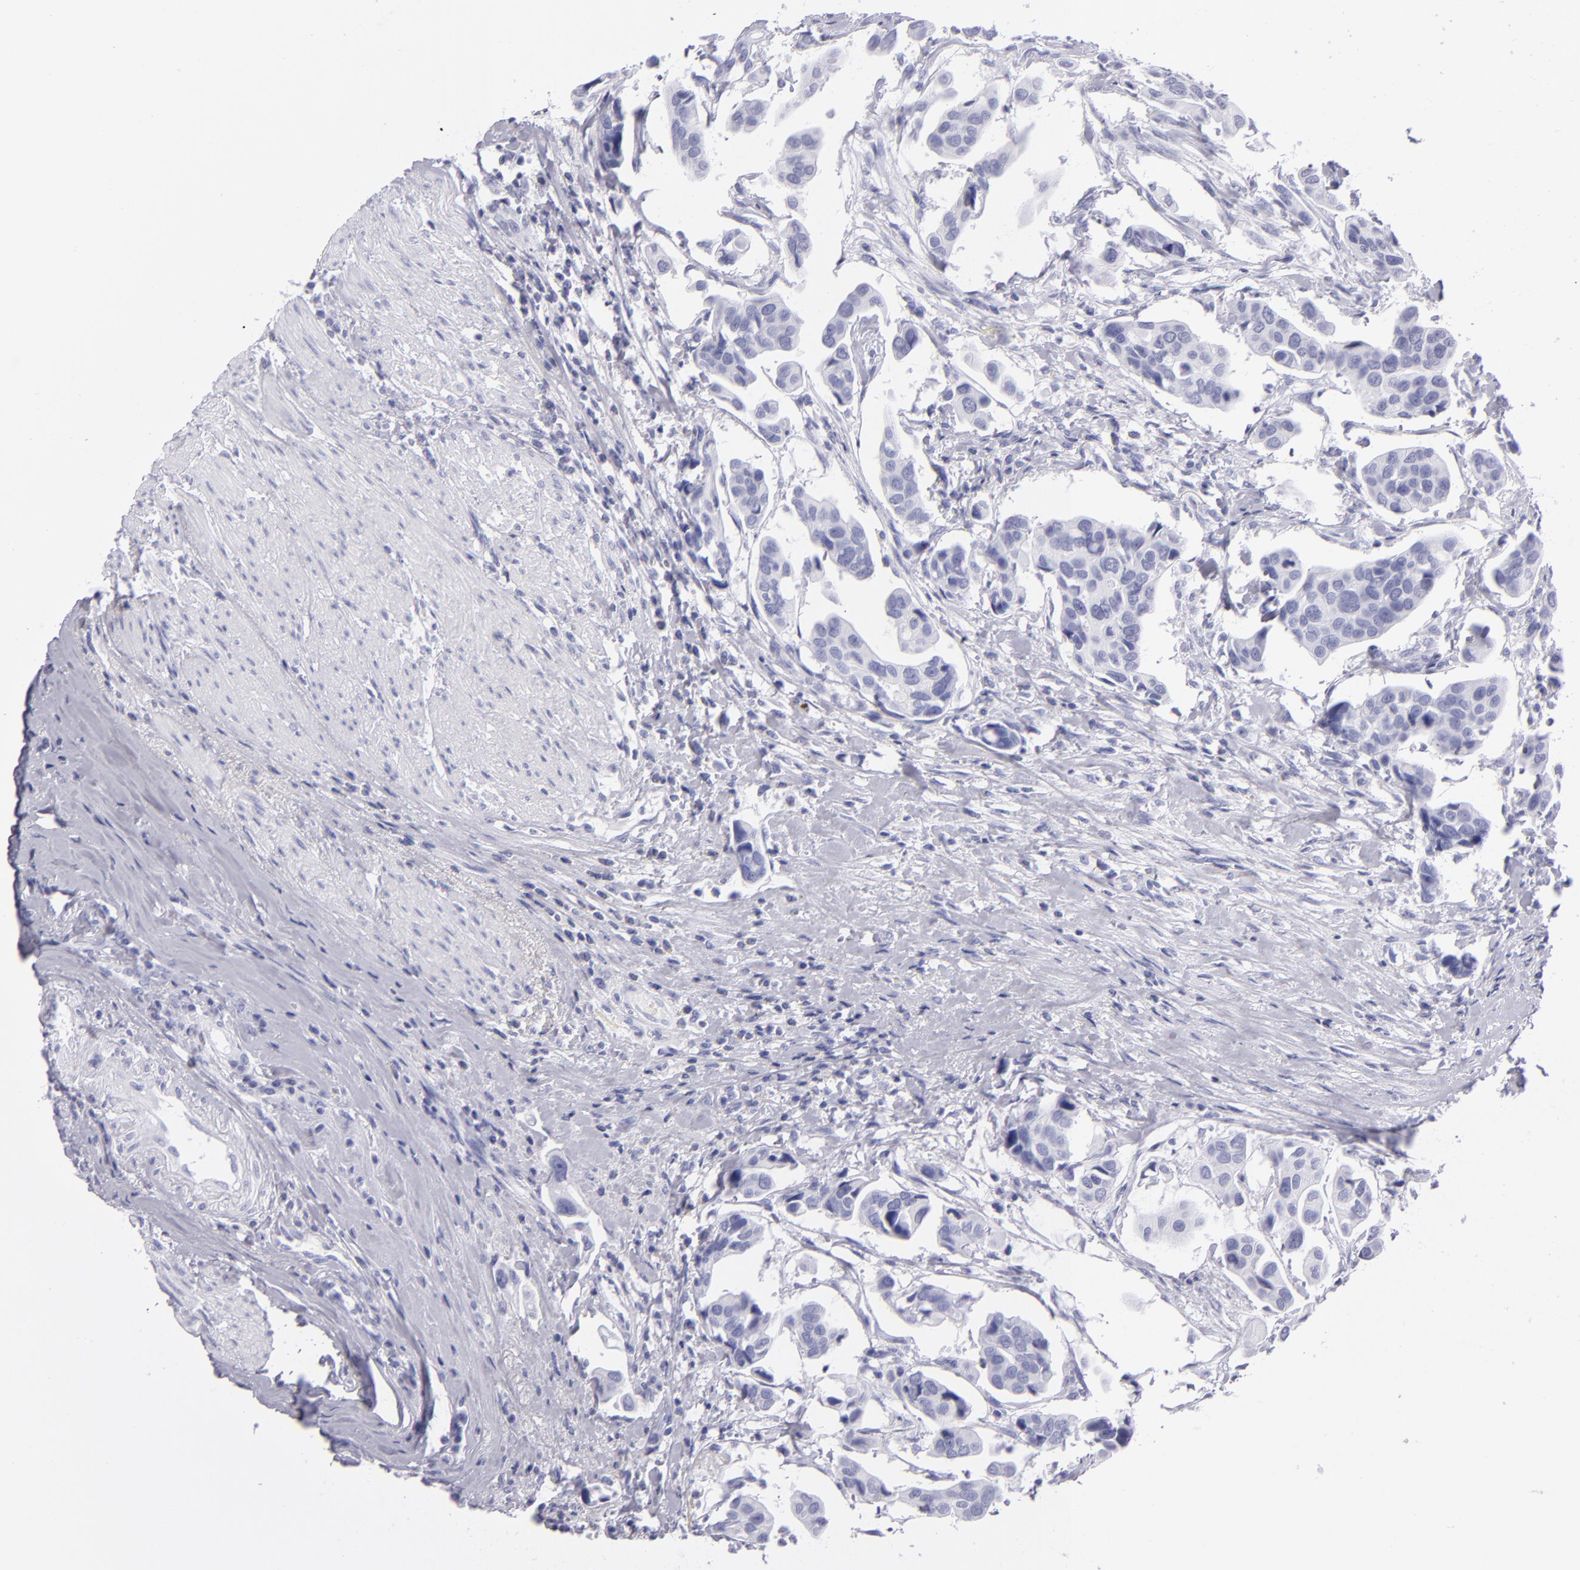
{"staining": {"intensity": "negative", "quantity": "none", "location": "none"}, "tissue": "urothelial cancer", "cell_type": "Tumor cells", "image_type": "cancer", "snomed": [{"axis": "morphology", "description": "Adenocarcinoma, NOS"}, {"axis": "topography", "description": "Urinary bladder"}], "caption": "A micrograph of human adenocarcinoma is negative for staining in tumor cells.", "gene": "PVALB", "patient": {"sex": "male", "age": 61}}